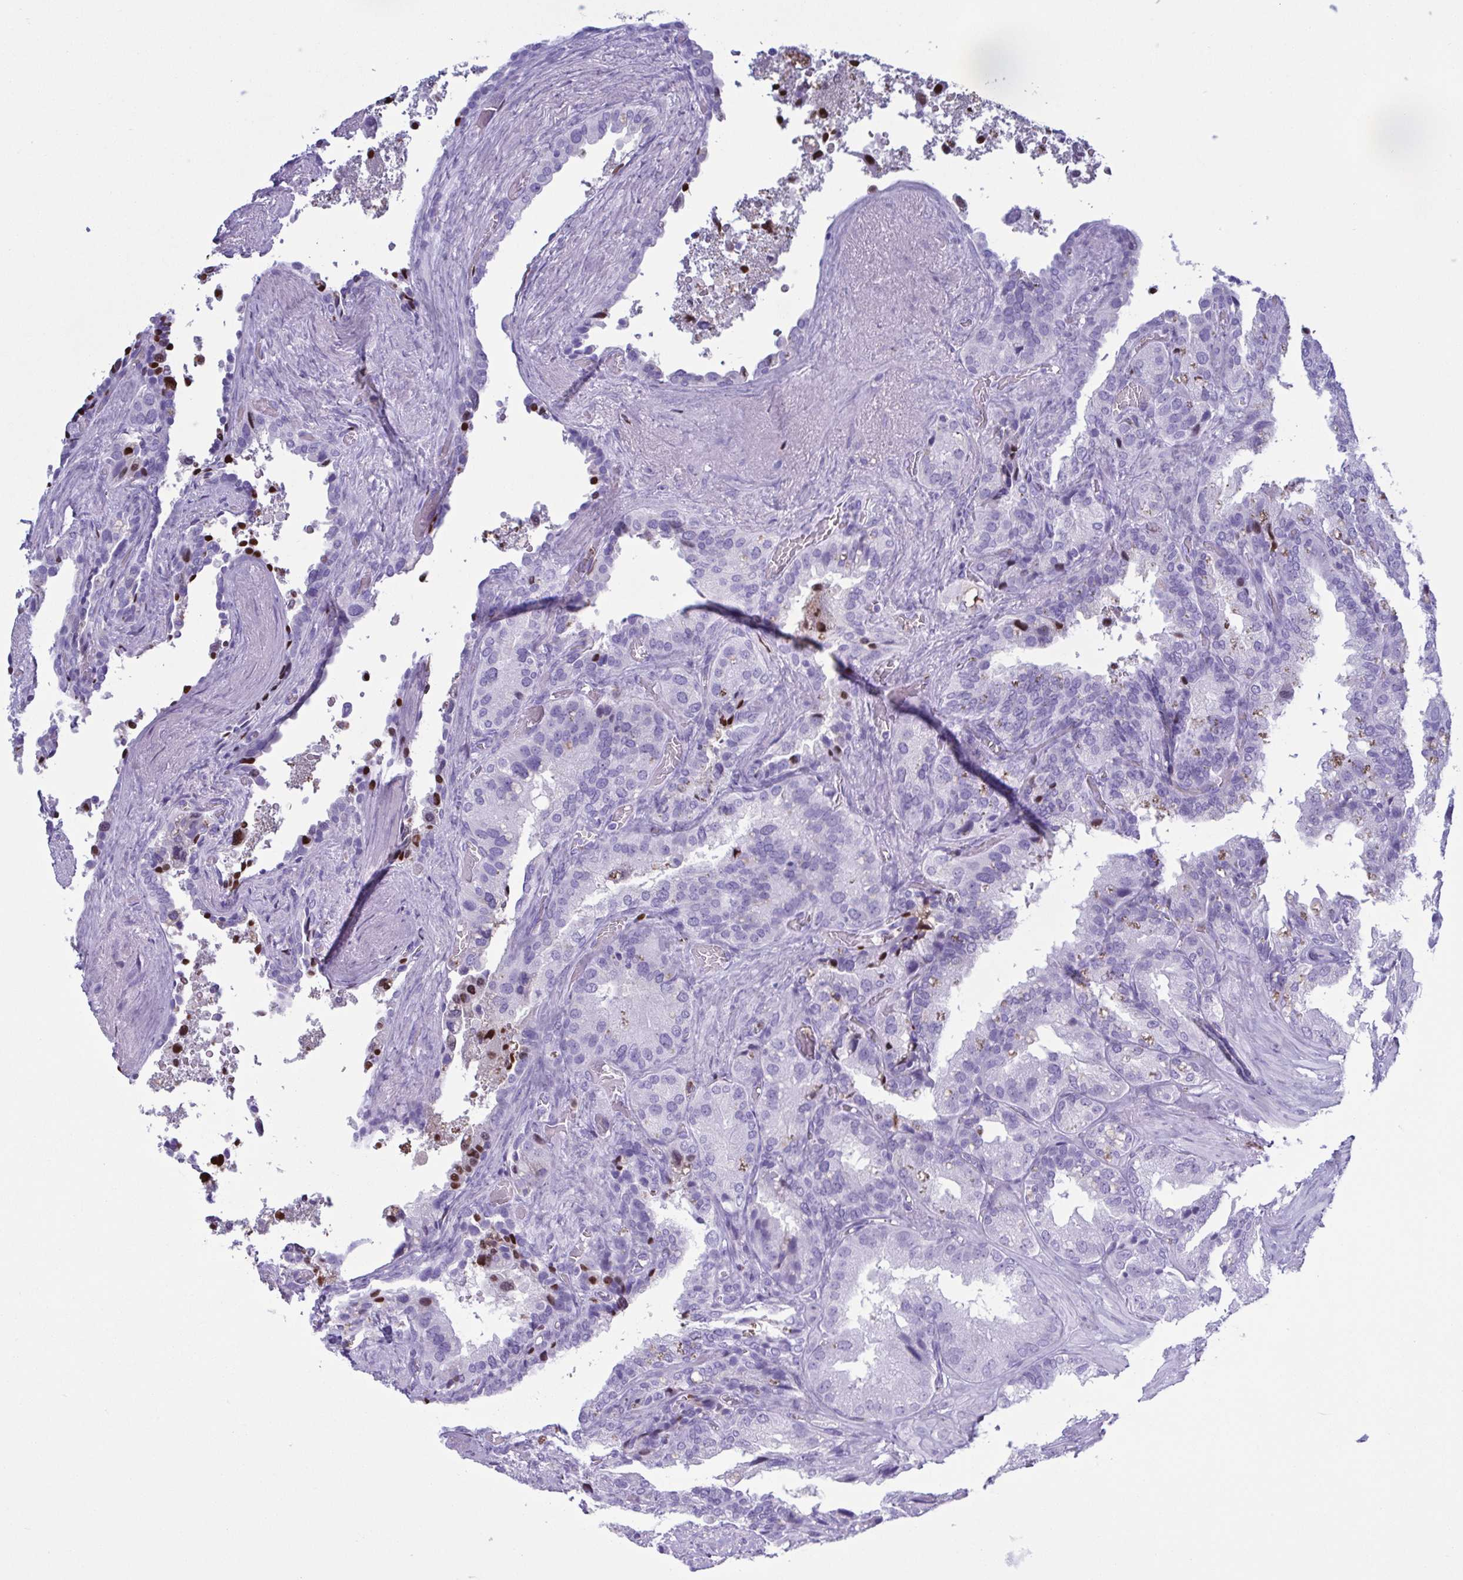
{"staining": {"intensity": "negative", "quantity": "none", "location": "none"}, "tissue": "seminal vesicle", "cell_type": "Glandular cells", "image_type": "normal", "snomed": [{"axis": "morphology", "description": "Normal tissue, NOS"}, {"axis": "topography", "description": "Seminal veicle"}], "caption": "This is an immunohistochemistry (IHC) photomicrograph of unremarkable human seminal vesicle. There is no positivity in glandular cells.", "gene": "LTF", "patient": {"sex": "male", "age": 60}}